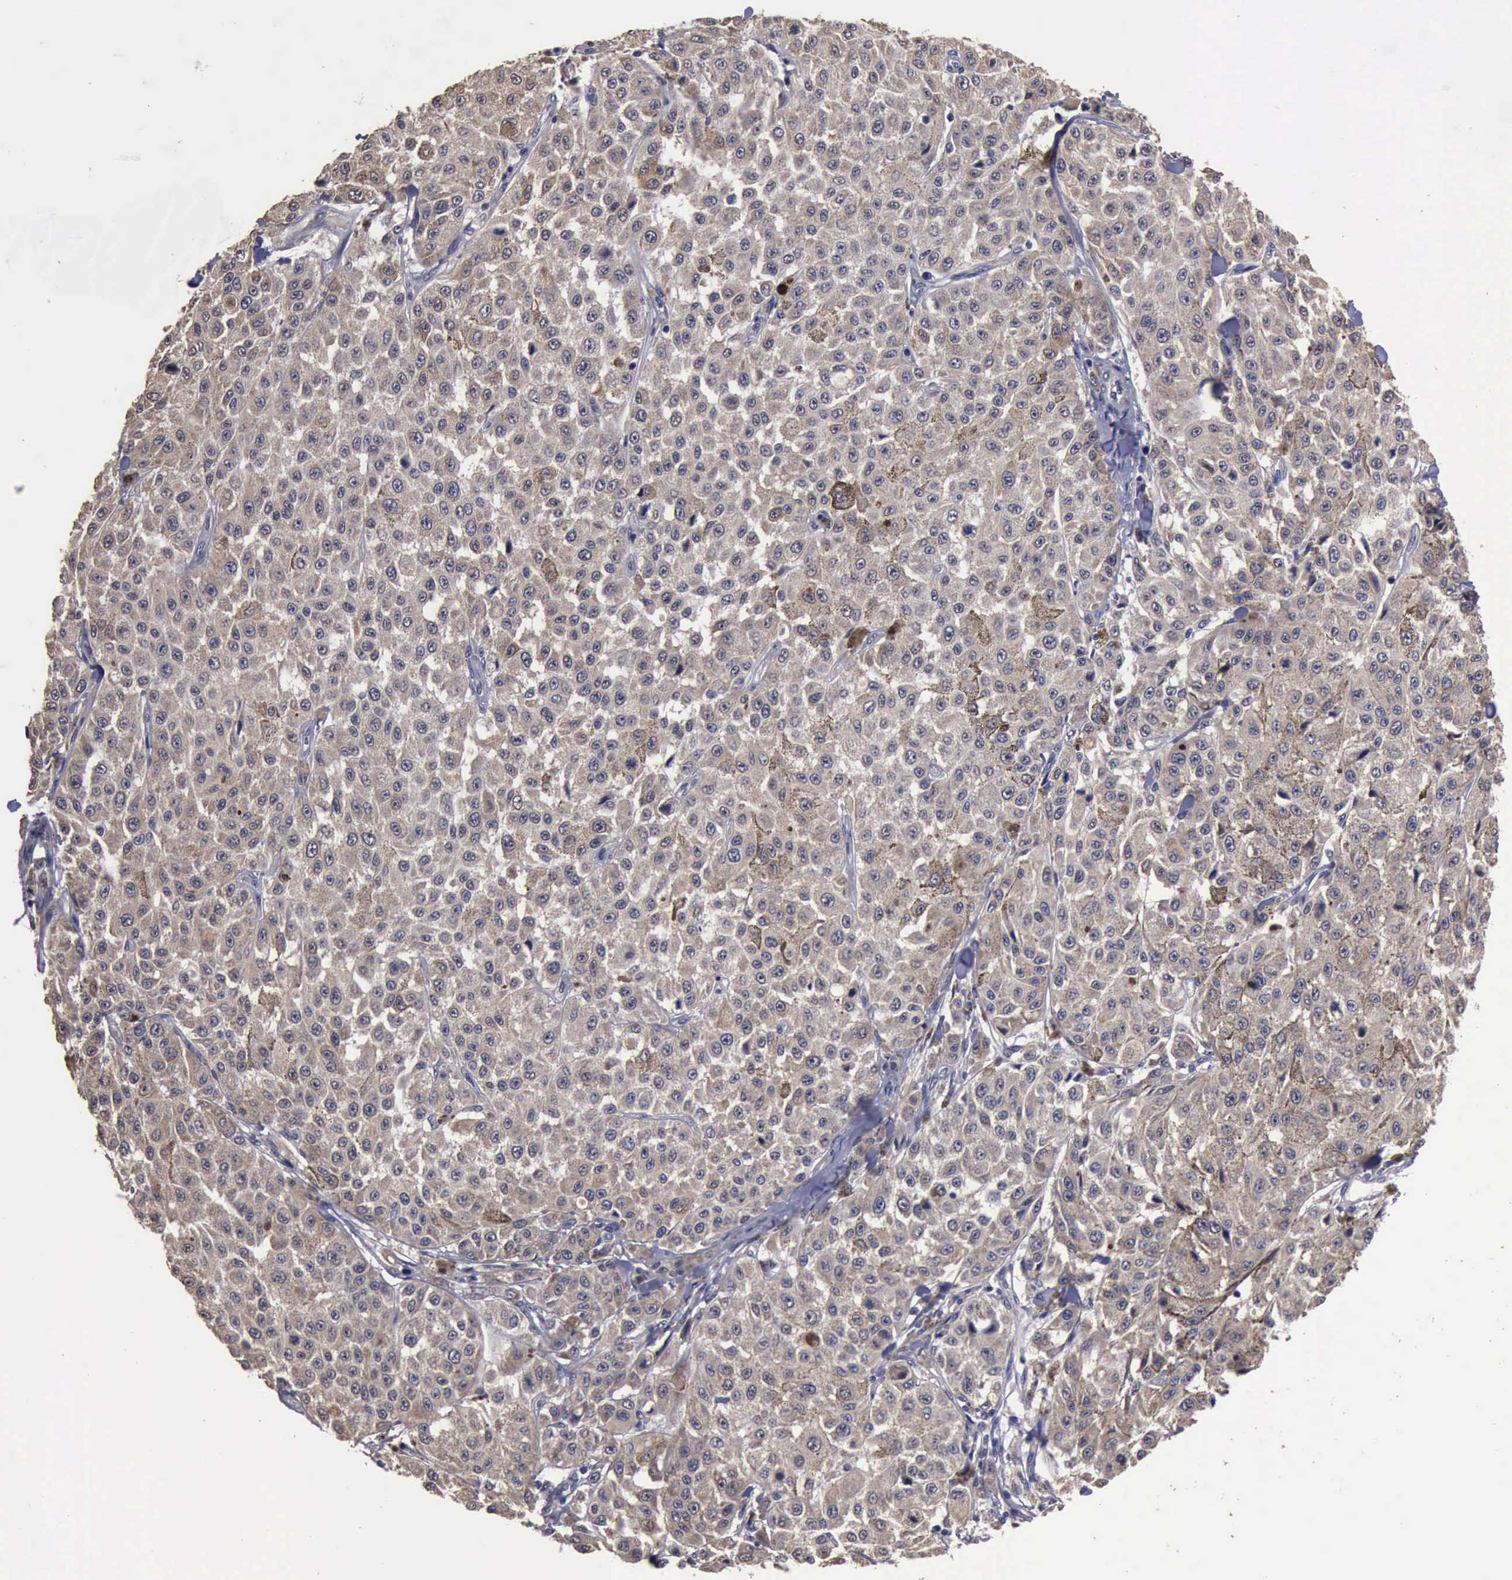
{"staining": {"intensity": "weak", "quantity": "25%-75%", "location": "cytoplasmic/membranous"}, "tissue": "melanoma", "cell_type": "Tumor cells", "image_type": "cancer", "snomed": [{"axis": "morphology", "description": "Malignant melanoma, NOS"}, {"axis": "topography", "description": "Skin"}], "caption": "A brown stain shows weak cytoplasmic/membranous positivity of a protein in human melanoma tumor cells.", "gene": "CRKL", "patient": {"sex": "female", "age": 64}}